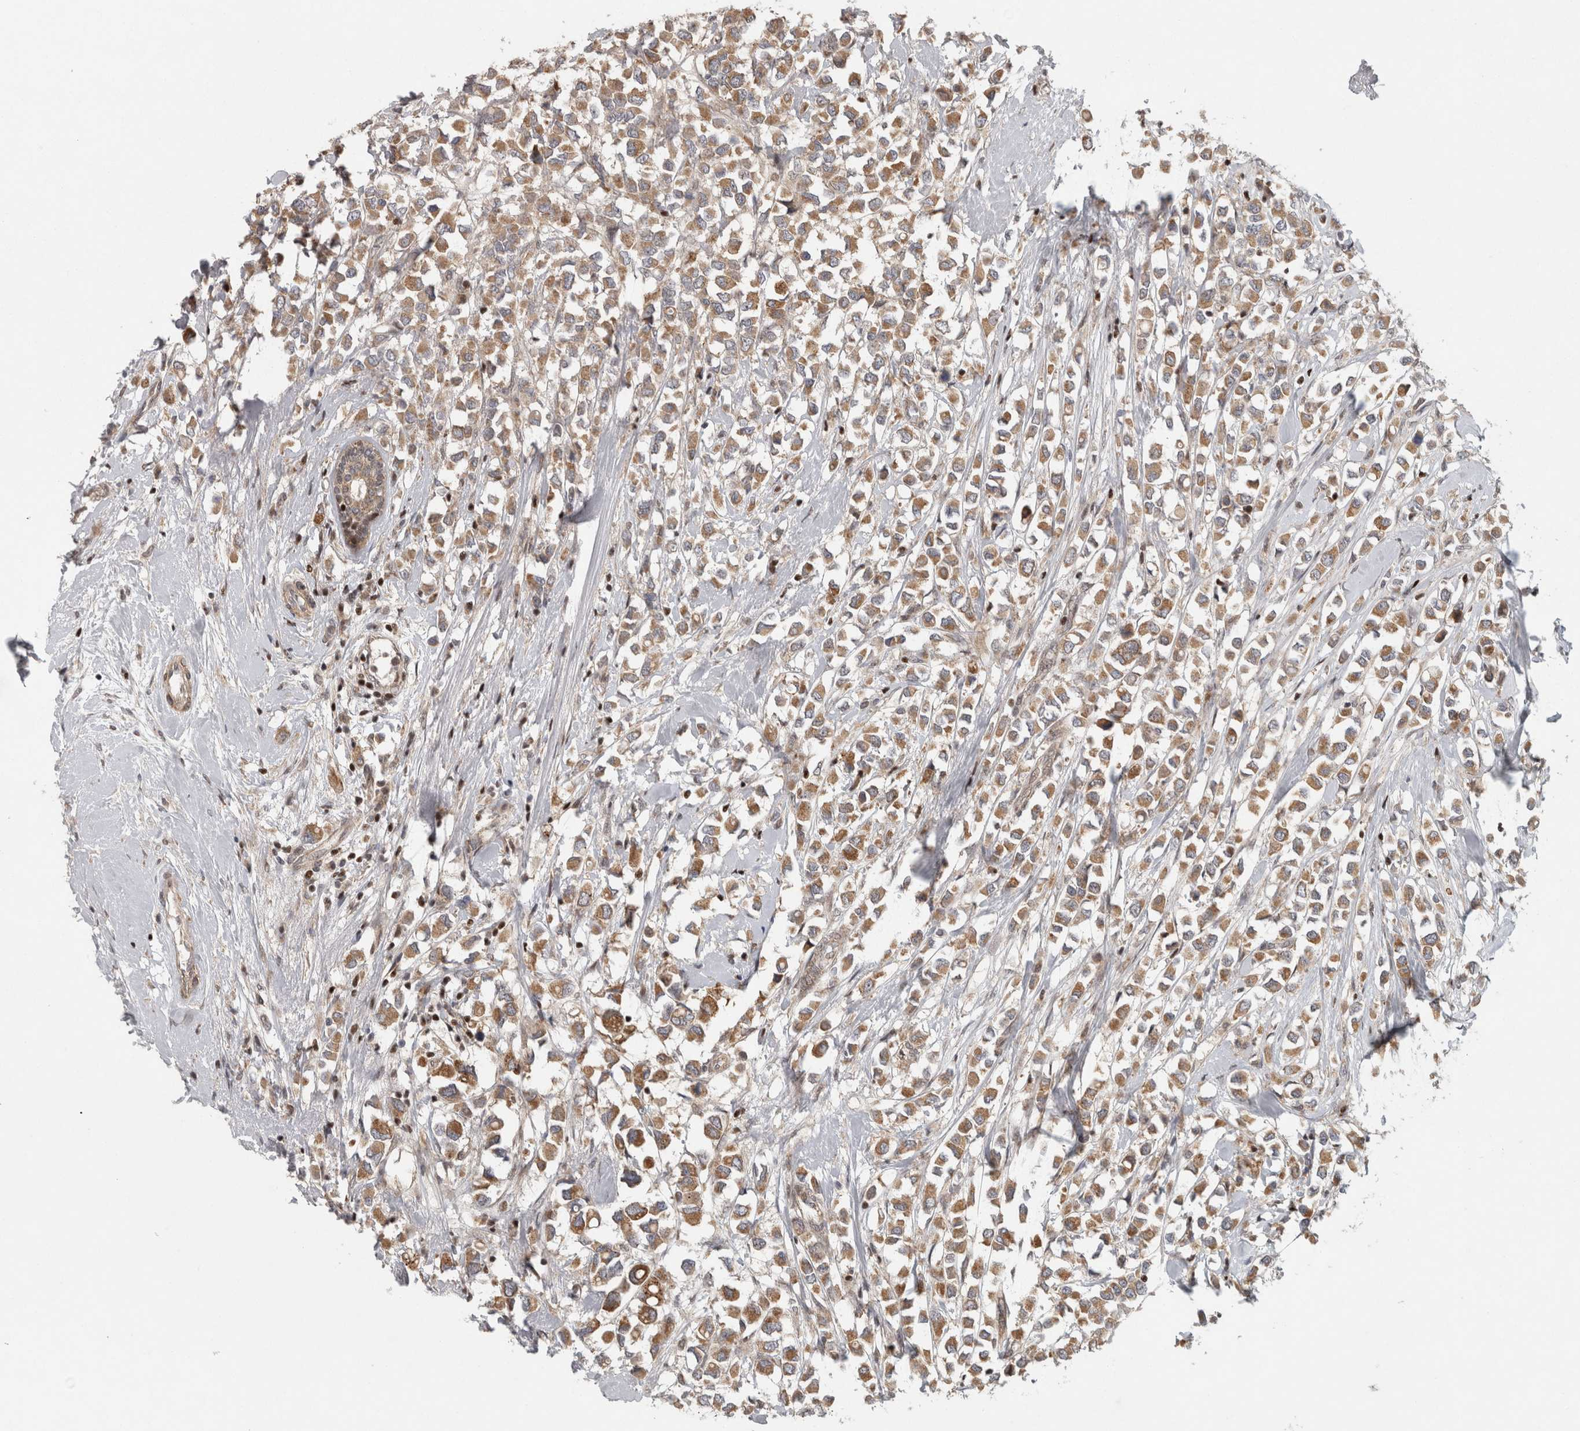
{"staining": {"intensity": "moderate", "quantity": ">75%", "location": "cytoplasmic/membranous"}, "tissue": "breast cancer", "cell_type": "Tumor cells", "image_type": "cancer", "snomed": [{"axis": "morphology", "description": "Duct carcinoma"}, {"axis": "topography", "description": "Breast"}], "caption": "Tumor cells reveal moderate cytoplasmic/membranous positivity in approximately >75% of cells in invasive ductal carcinoma (breast).", "gene": "KDM8", "patient": {"sex": "female", "age": 61}}